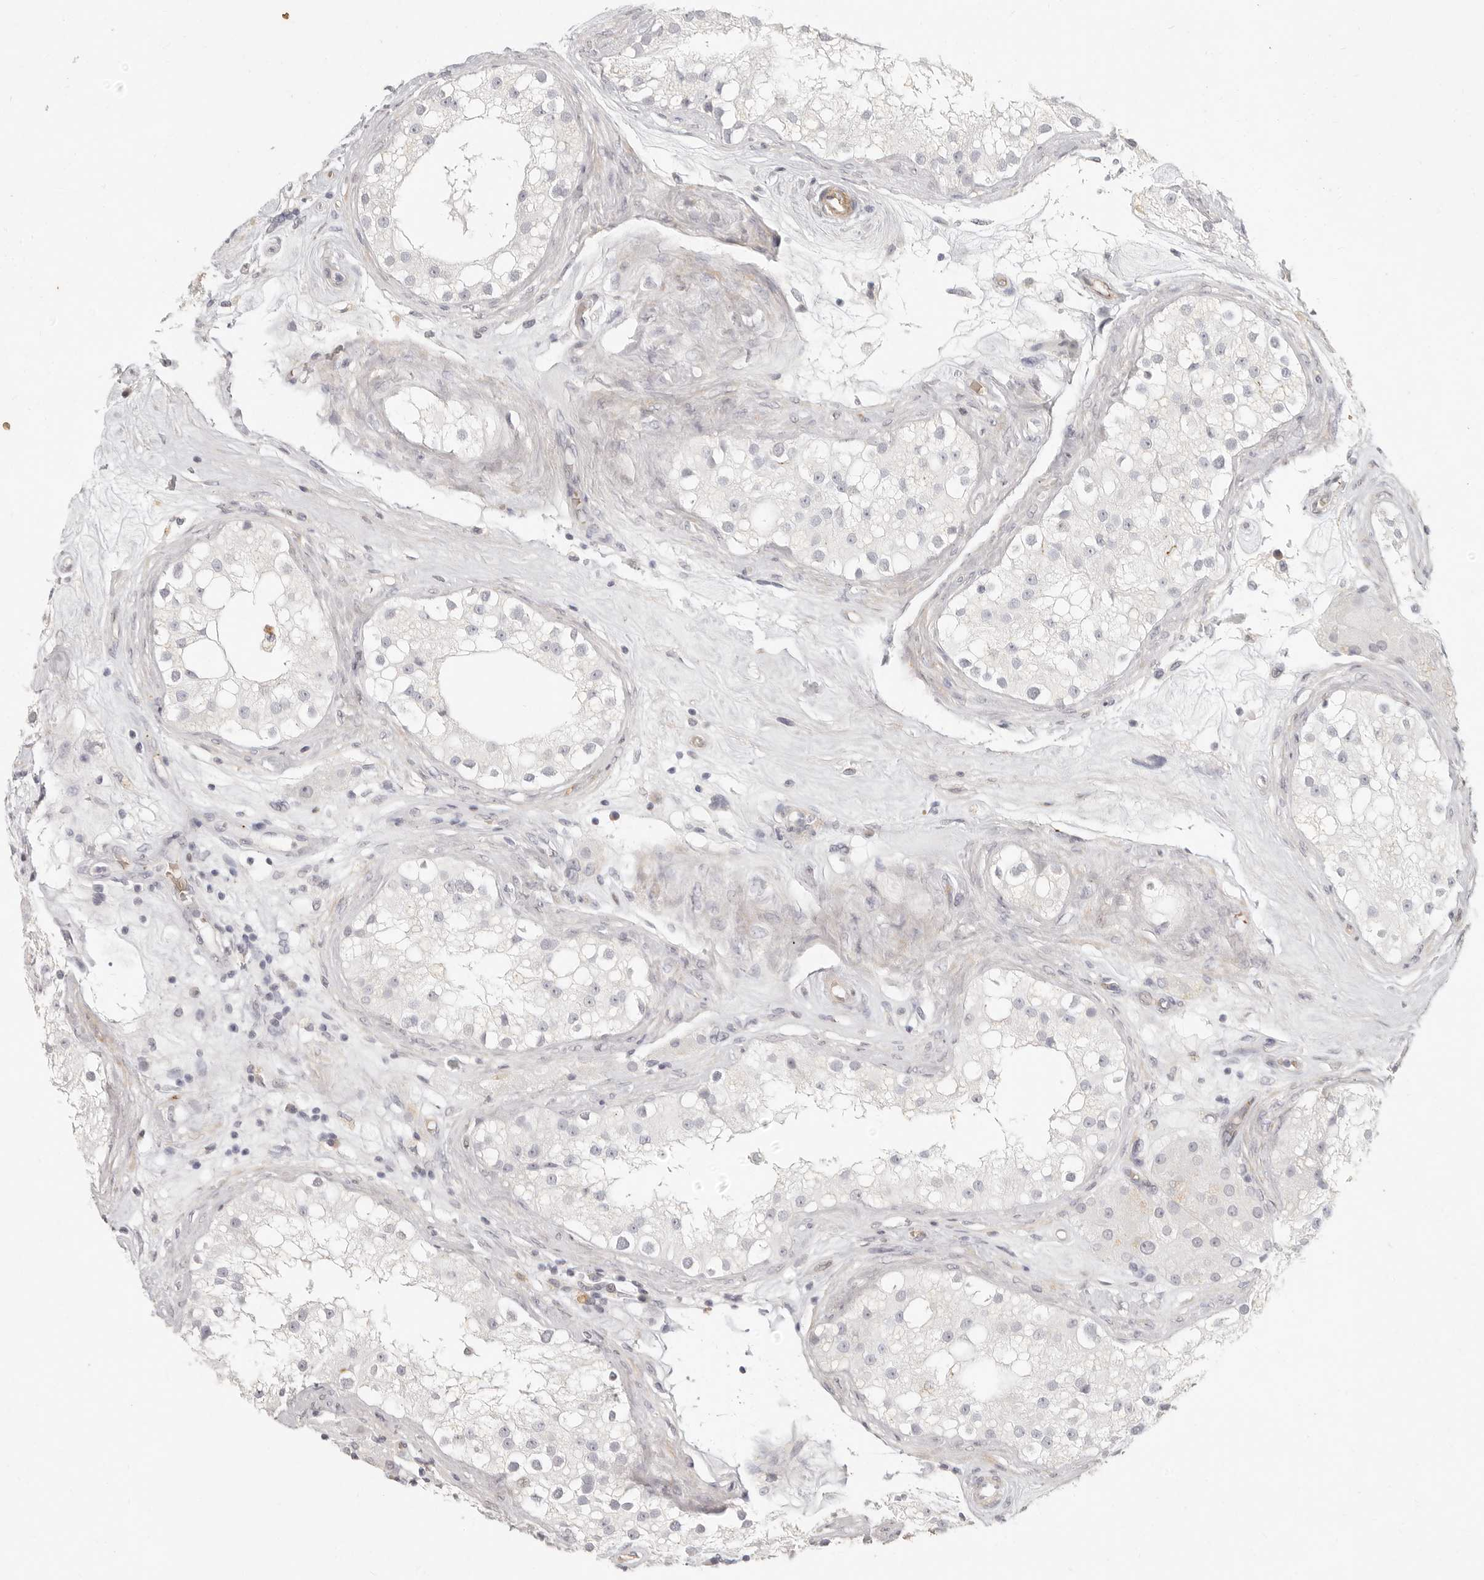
{"staining": {"intensity": "negative", "quantity": "none", "location": "none"}, "tissue": "testis", "cell_type": "Cells in seminiferous ducts", "image_type": "normal", "snomed": [{"axis": "morphology", "description": "Normal tissue, NOS"}, {"axis": "topography", "description": "Testis"}], "caption": "Immunohistochemical staining of unremarkable testis reveals no significant staining in cells in seminiferous ducts. (Stains: DAB immunohistochemistry (IHC) with hematoxylin counter stain, Microscopy: brightfield microscopy at high magnification).", "gene": "NIBAN1", "patient": {"sex": "male", "age": 84}}